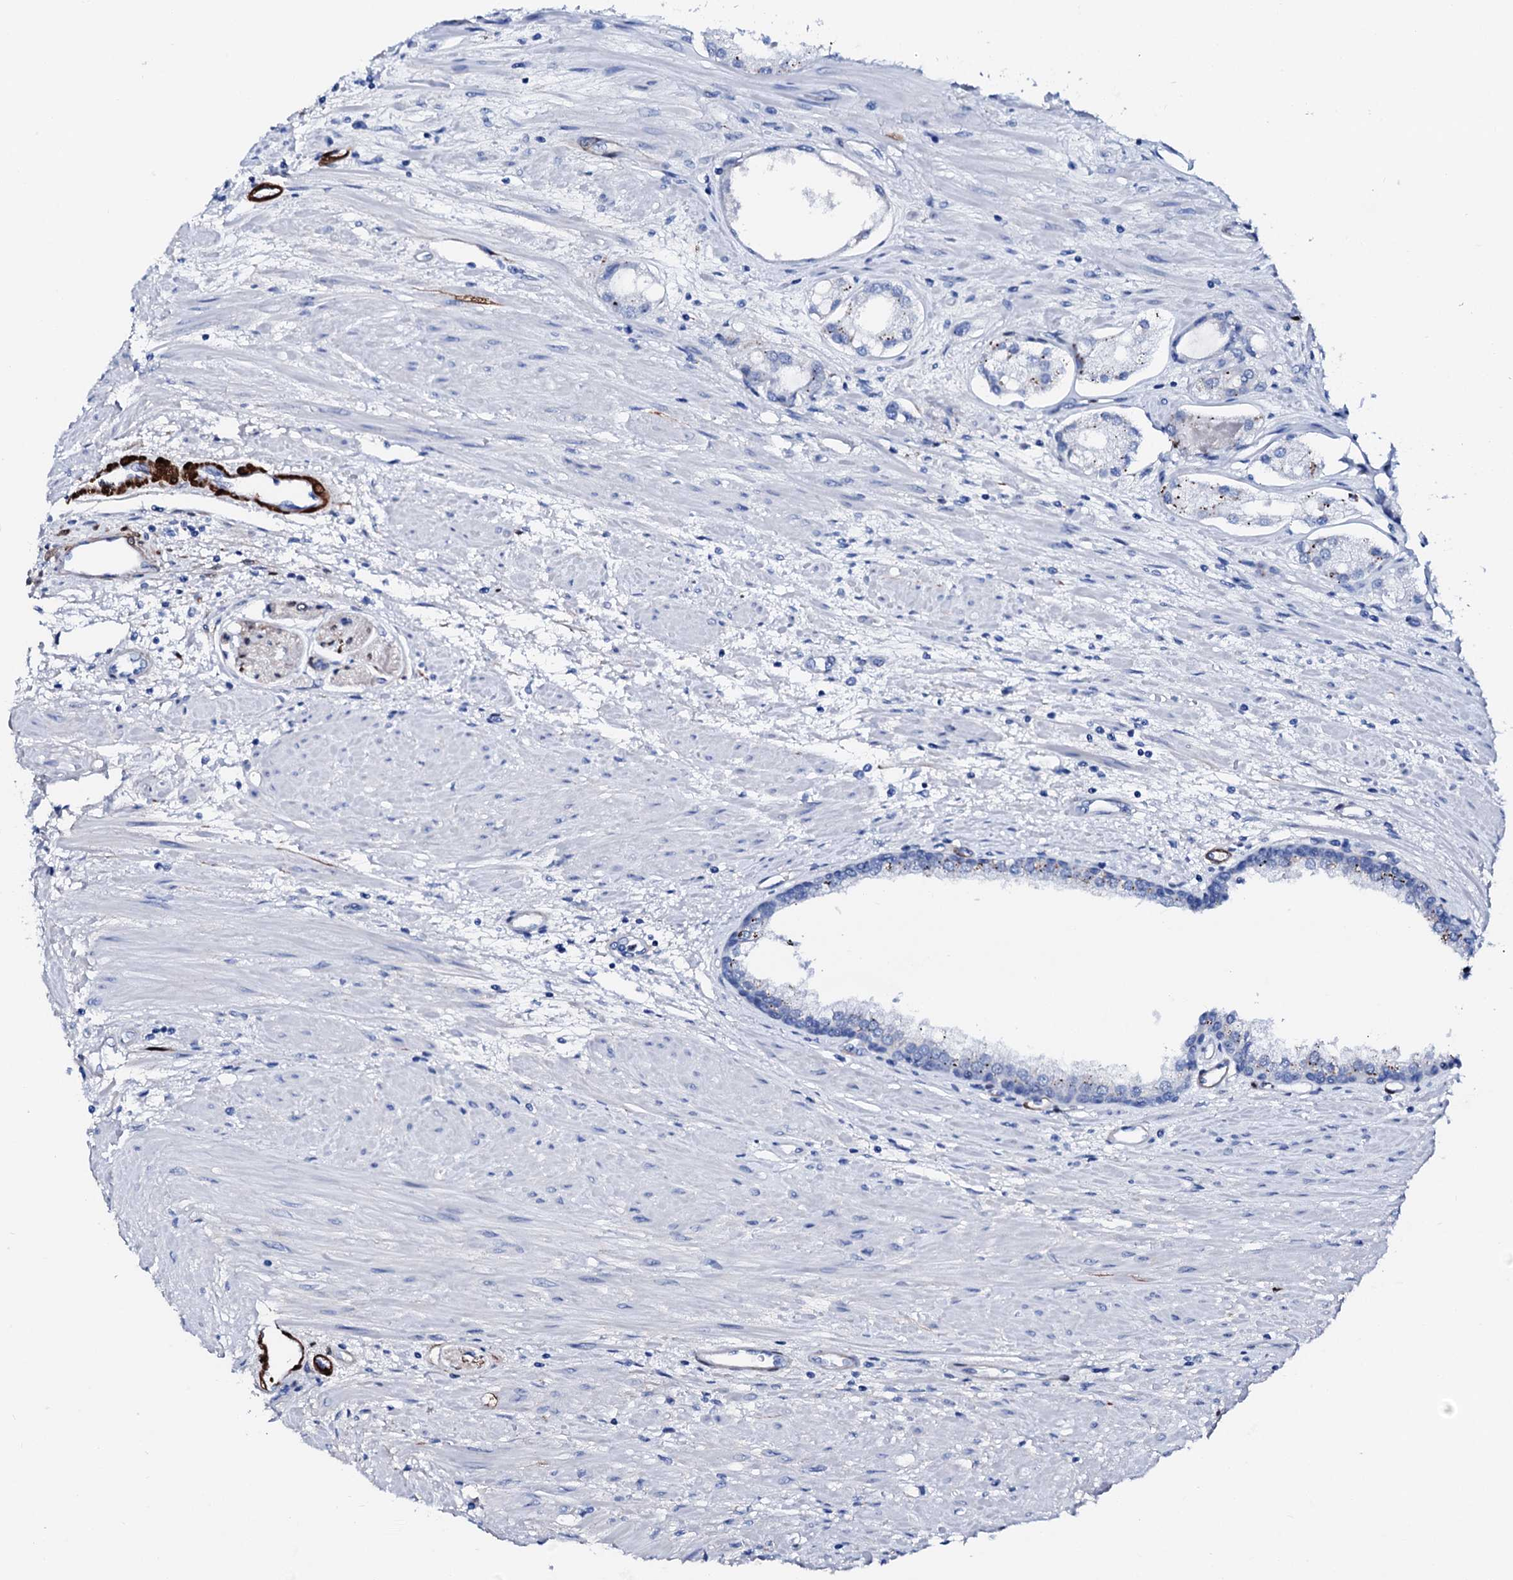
{"staining": {"intensity": "moderate", "quantity": "<25%", "location": "cytoplasmic/membranous"}, "tissue": "prostate cancer", "cell_type": "Tumor cells", "image_type": "cancer", "snomed": [{"axis": "morphology", "description": "Adenocarcinoma, Low grade"}, {"axis": "topography", "description": "Prostate"}], "caption": "Protein staining exhibits moderate cytoplasmic/membranous staining in about <25% of tumor cells in adenocarcinoma (low-grade) (prostate). The staining is performed using DAB brown chromogen to label protein expression. The nuclei are counter-stained blue using hematoxylin.", "gene": "NRIP2", "patient": {"sex": "male", "age": 68}}